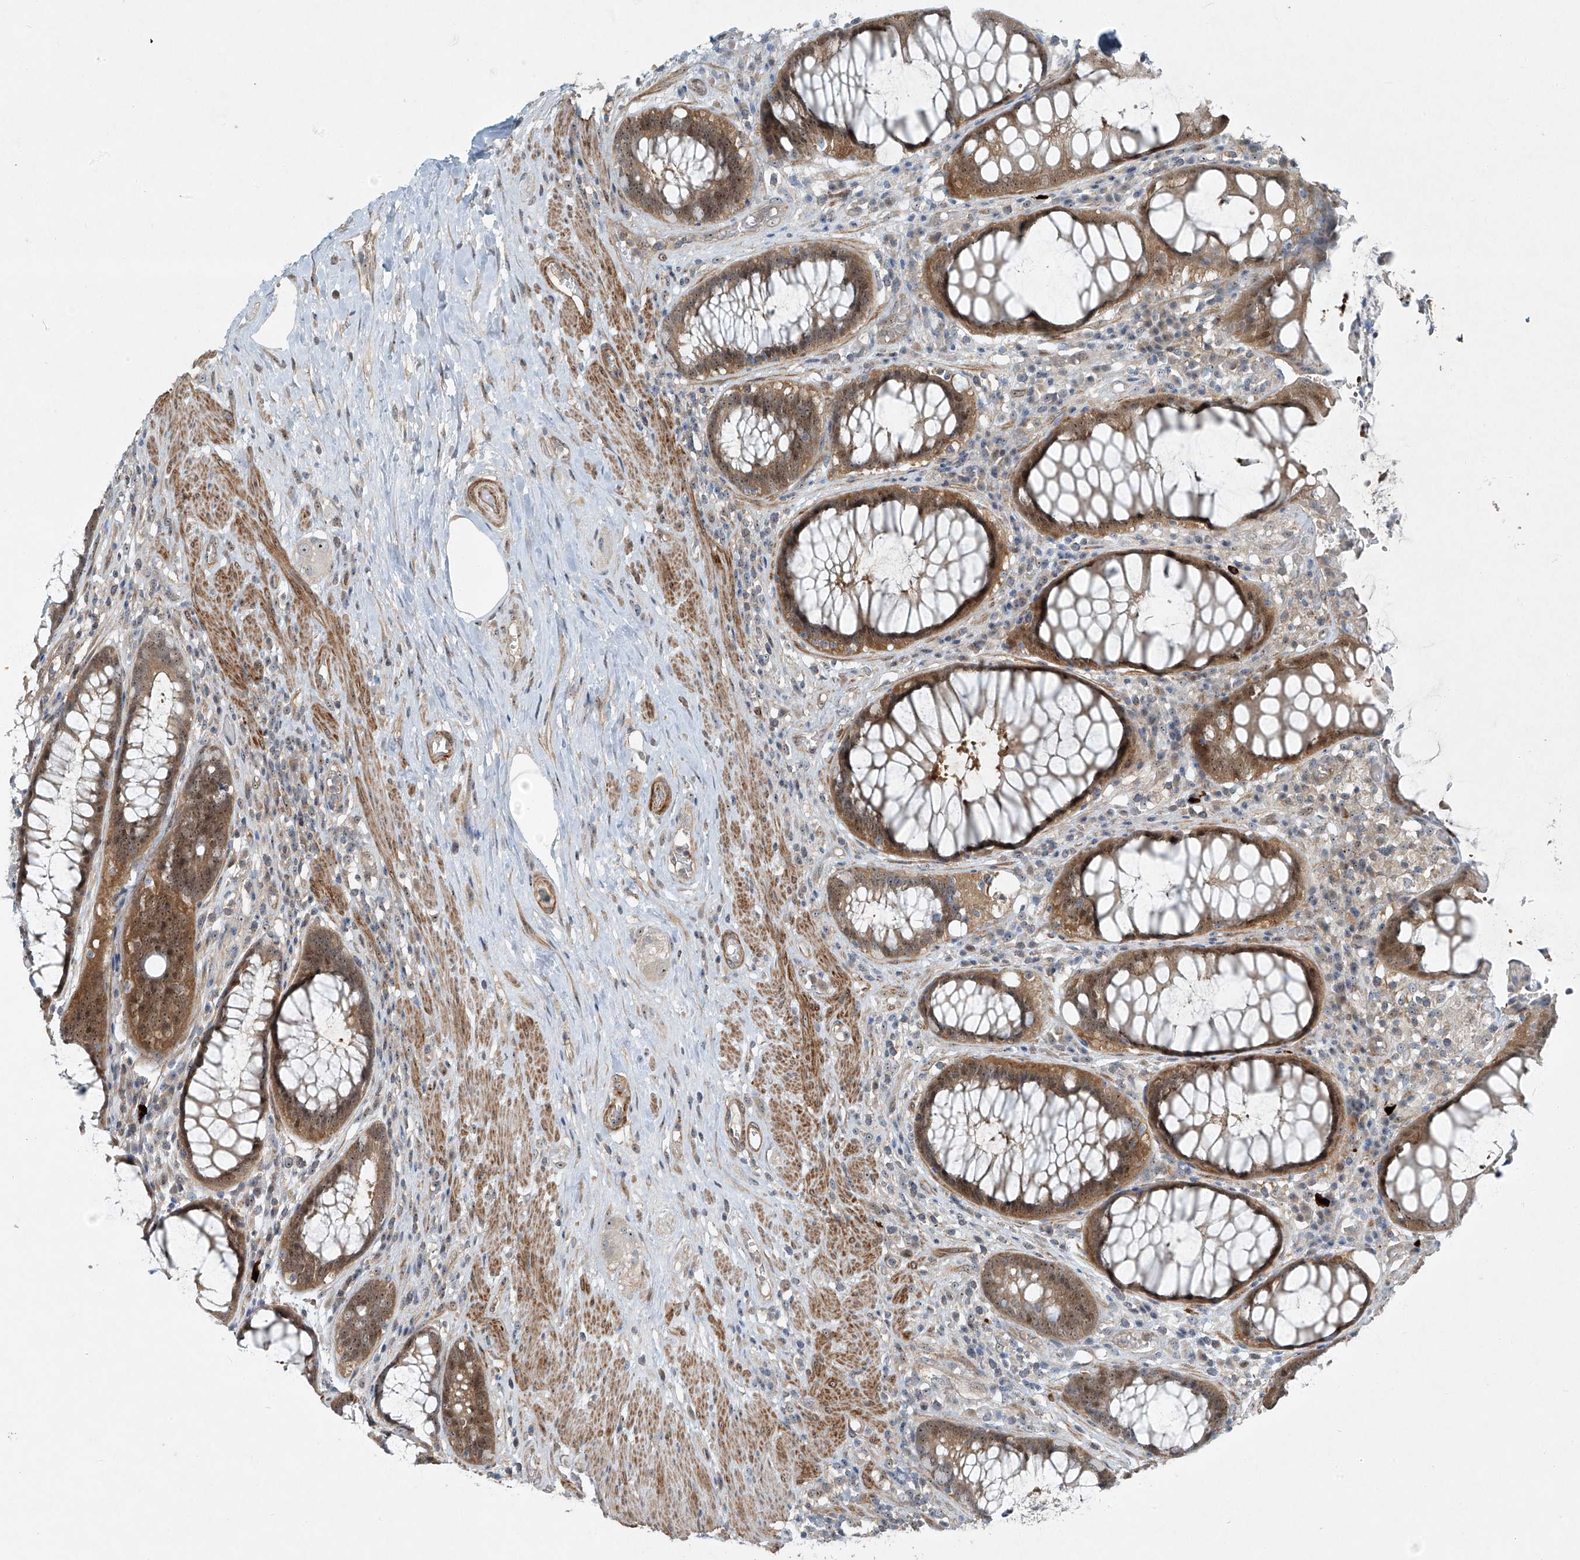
{"staining": {"intensity": "moderate", "quantity": ">75%", "location": "cytoplasmic/membranous,nuclear"}, "tissue": "rectum", "cell_type": "Glandular cells", "image_type": "normal", "snomed": [{"axis": "morphology", "description": "Normal tissue, NOS"}, {"axis": "topography", "description": "Rectum"}], "caption": "Moderate cytoplasmic/membranous,nuclear protein staining is seen in about >75% of glandular cells in rectum. (DAB (3,3'-diaminobenzidine) IHC, brown staining for protein, blue staining for nuclei).", "gene": "PPCS", "patient": {"sex": "male", "age": 64}}